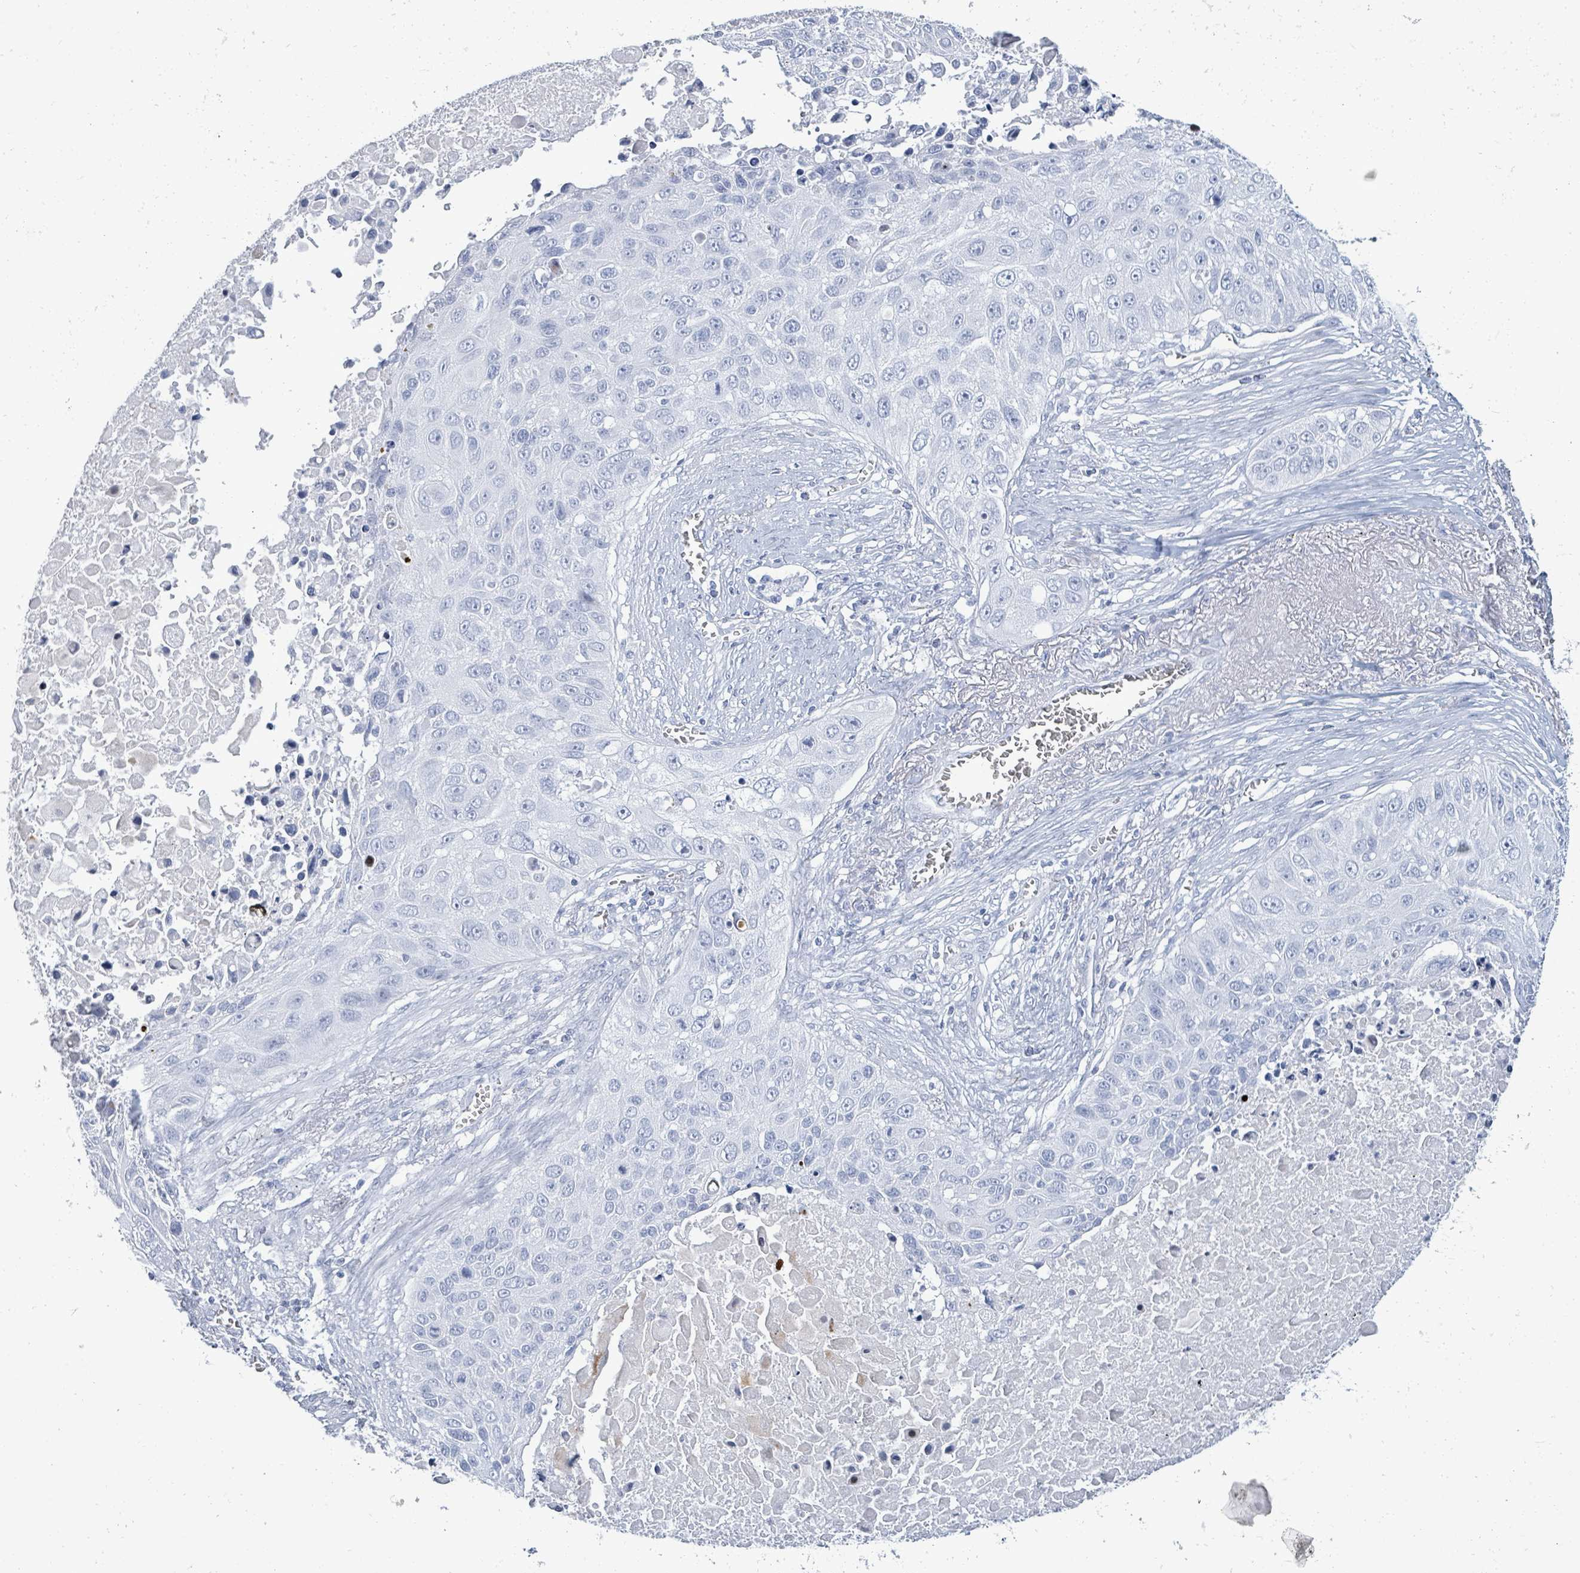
{"staining": {"intensity": "negative", "quantity": "none", "location": "none"}, "tissue": "lung cancer", "cell_type": "Tumor cells", "image_type": "cancer", "snomed": [{"axis": "morphology", "description": "Squamous cell carcinoma, NOS"}, {"axis": "topography", "description": "Lung"}], "caption": "Photomicrograph shows no significant protein positivity in tumor cells of lung squamous cell carcinoma.", "gene": "MALL", "patient": {"sex": "male", "age": 66}}